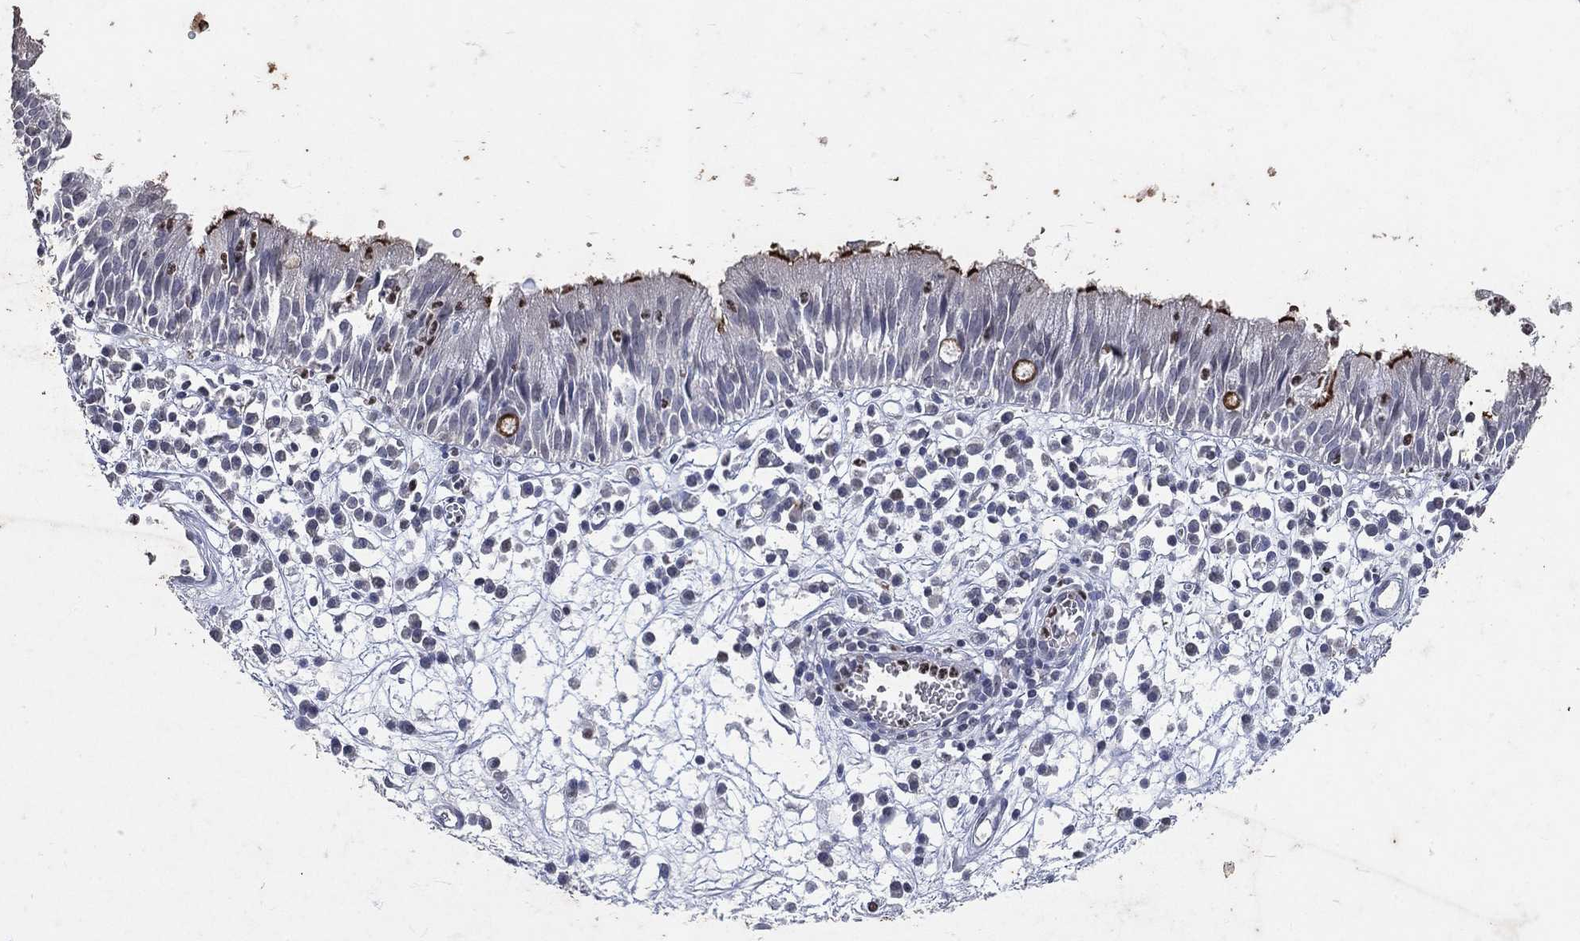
{"staining": {"intensity": "strong", "quantity": "<25%", "location": "cytoplasmic/membranous"}, "tissue": "nasopharynx", "cell_type": "Respiratory epithelial cells", "image_type": "normal", "snomed": [{"axis": "morphology", "description": "Normal tissue, NOS"}, {"axis": "topography", "description": "Nasopharynx"}], "caption": "Approximately <25% of respiratory epithelial cells in unremarkable nasopharynx show strong cytoplasmic/membranous protein positivity as visualized by brown immunohistochemical staining.", "gene": "SLC34A2", "patient": {"sex": "female", "age": 77}}